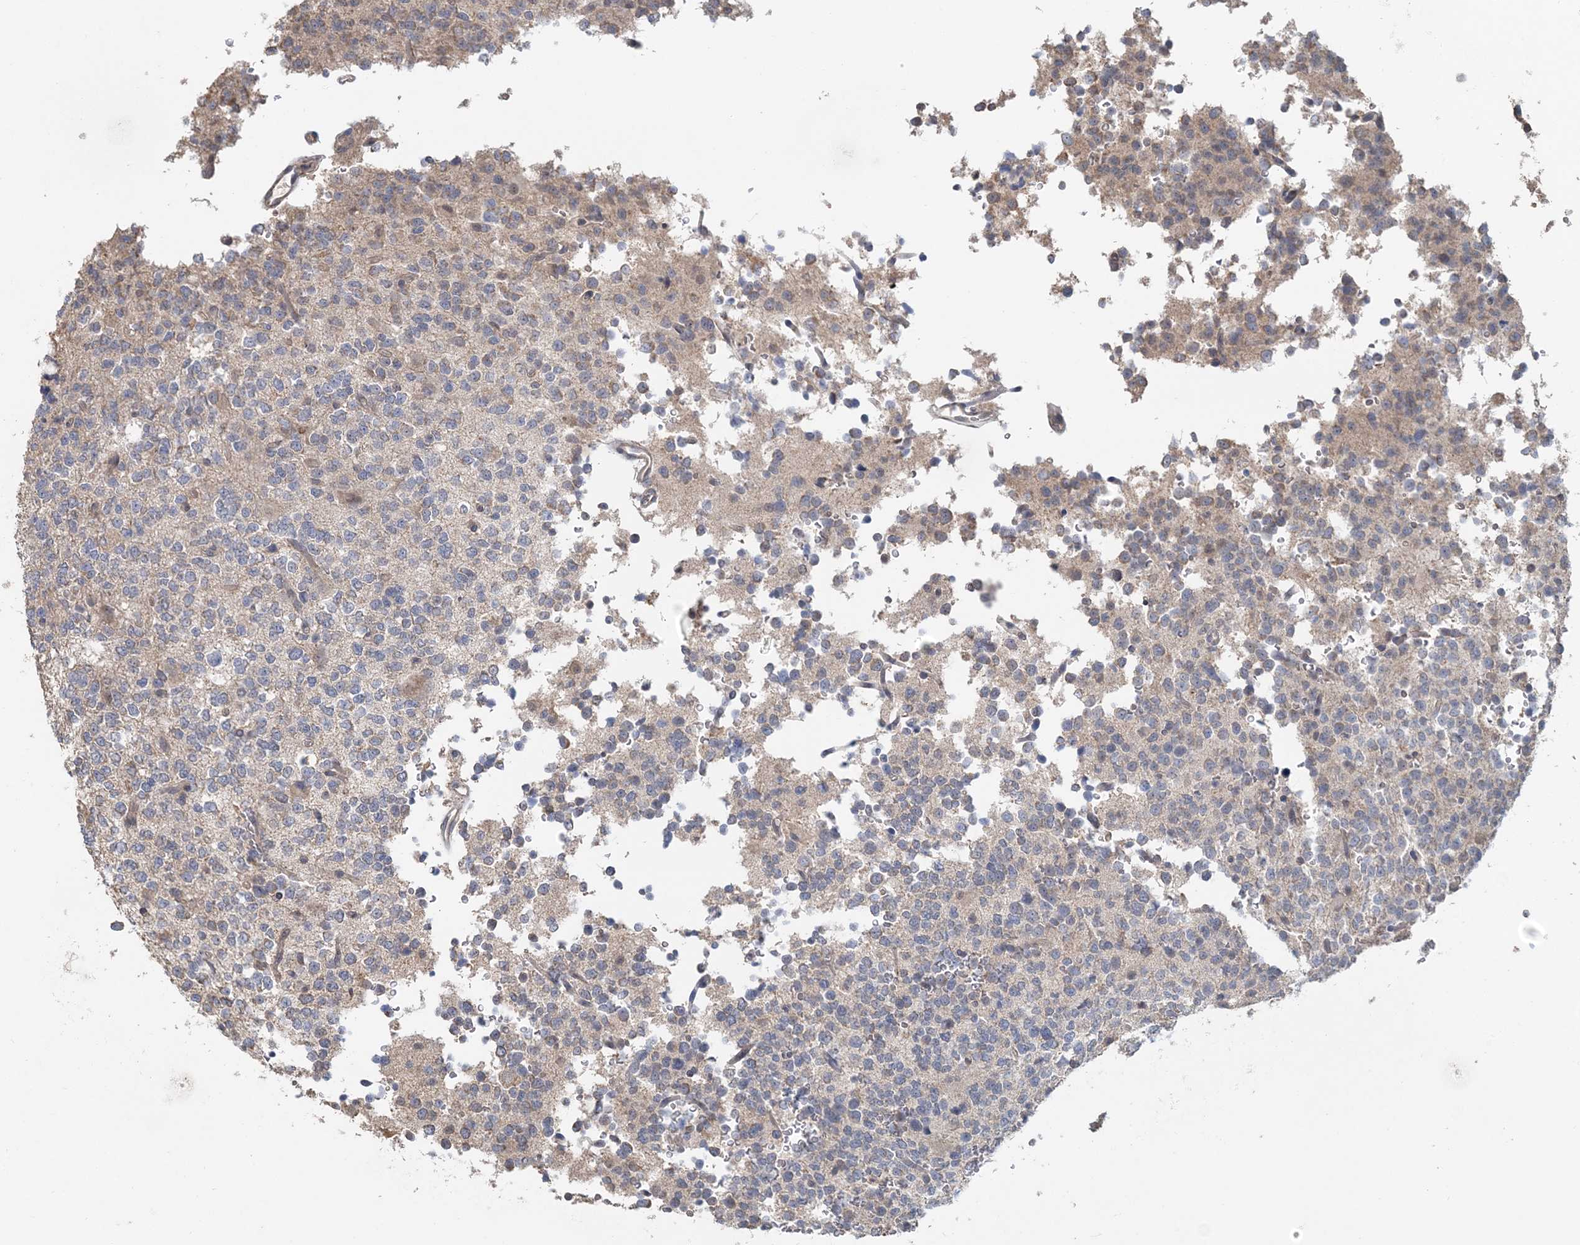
{"staining": {"intensity": "negative", "quantity": "none", "location": "none"}, "tissue": "glioma", "cell_type": "Tumor cells", "image_type": "cancer", "snomed": [{"axis": "morphology", "description": "Glioma, malignant, High grade"}, {"axis": "topography", "description": "Brain"}], "caption": "The photomicrograph reveals no staining of tumor cells in glioma. (IHC, brightfield microscopy, high magnification).", "gene": "FBXO38", "patient": {"sex": "female", "age": 62}}